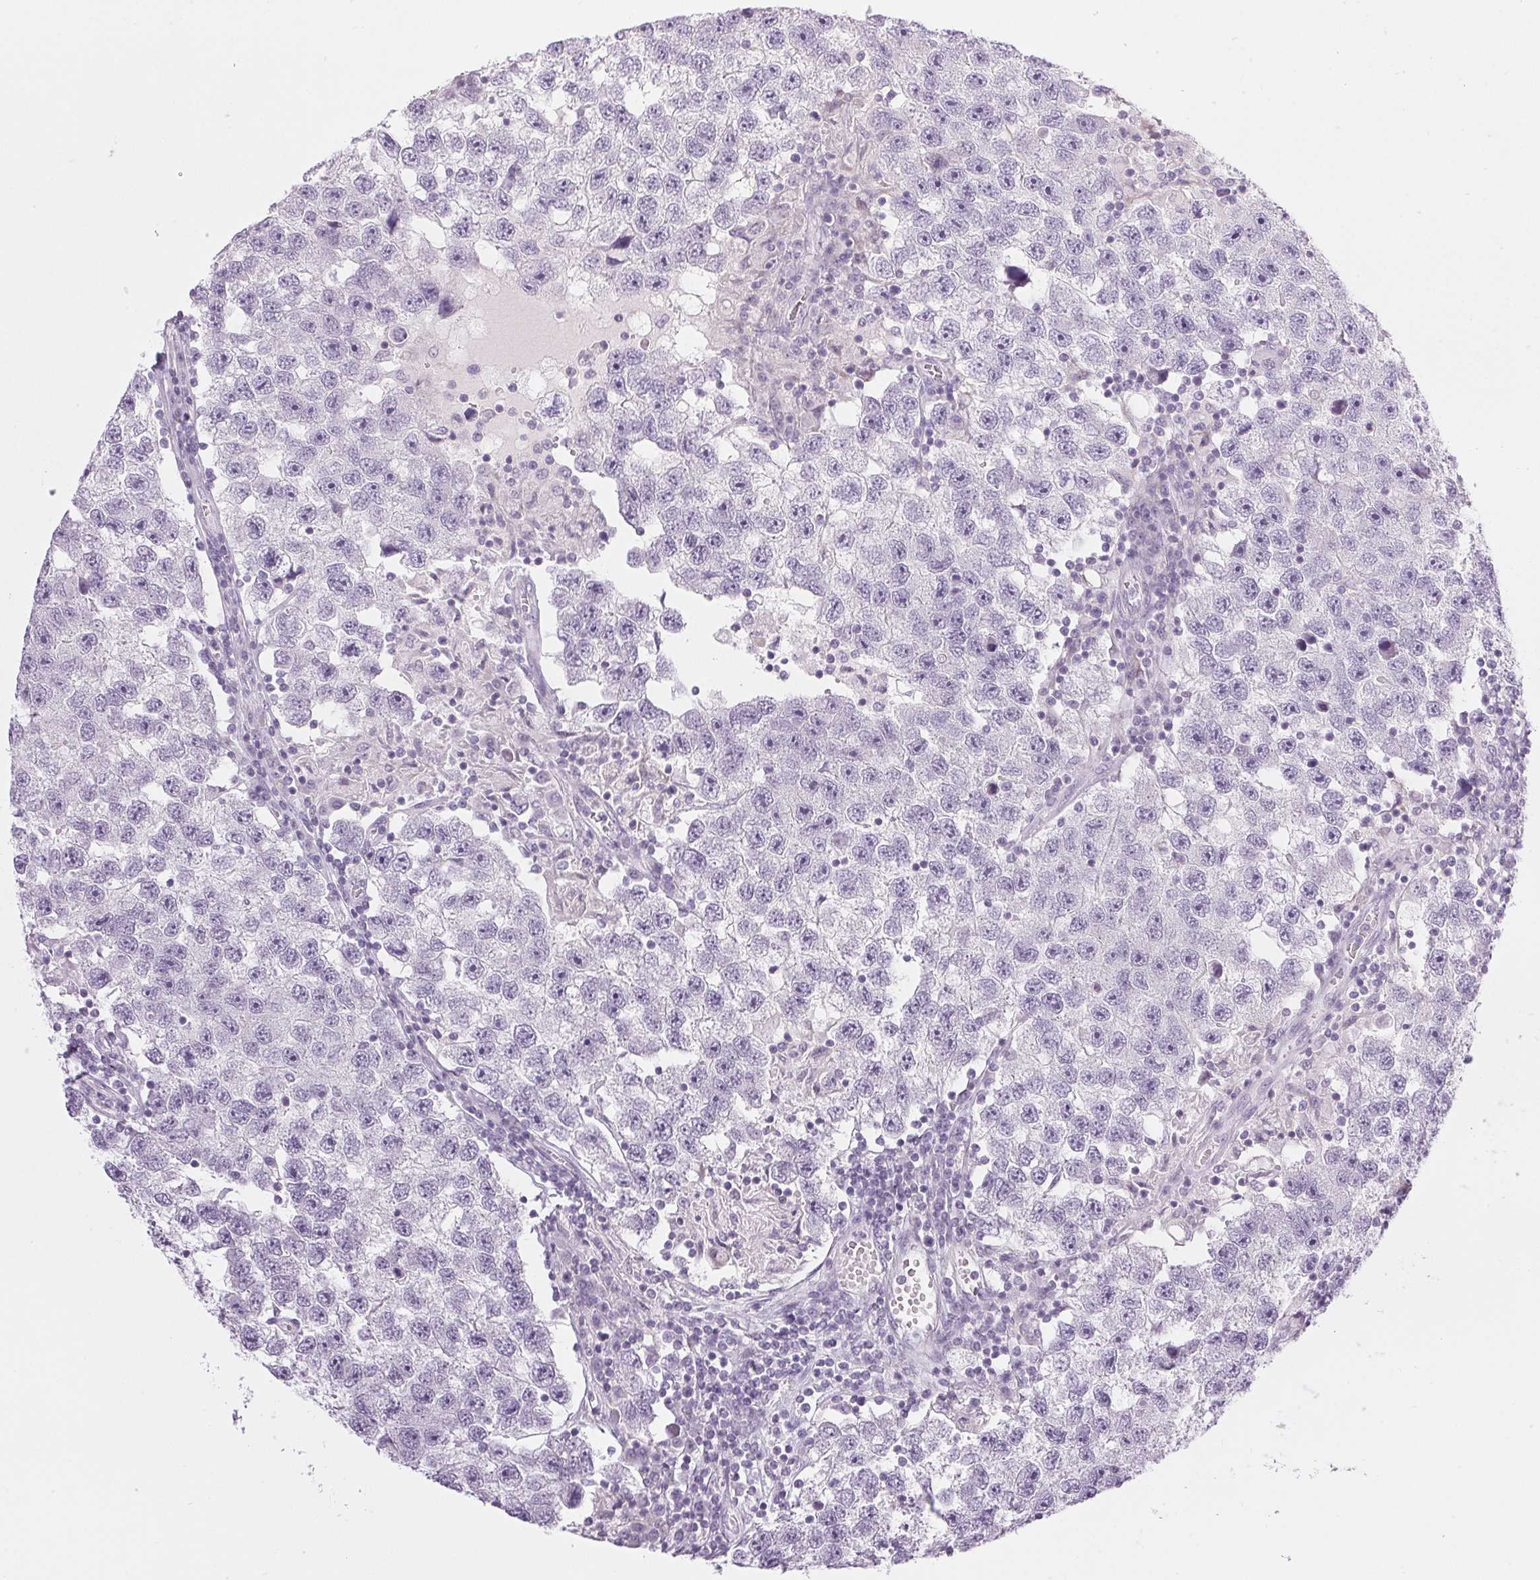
{"staining": {"intensity": "negative", "quantity": "none", "location": "none"}, "tissue": "testis cancer", "cell_type": "Tumor cells", "image_type": "cancer", "snomed": [{"axis": "morphology", "description": "Seminoma, NOS"}, {"axis": "topography", "description": "Testis"}], "caption": "This is an immunohistochemistry (IHC) histopathology image of human testis seminoma. There is no staining in tumor cells.", "gene": "COL7A1", "patient": {"sex": "male", "age": 26}}